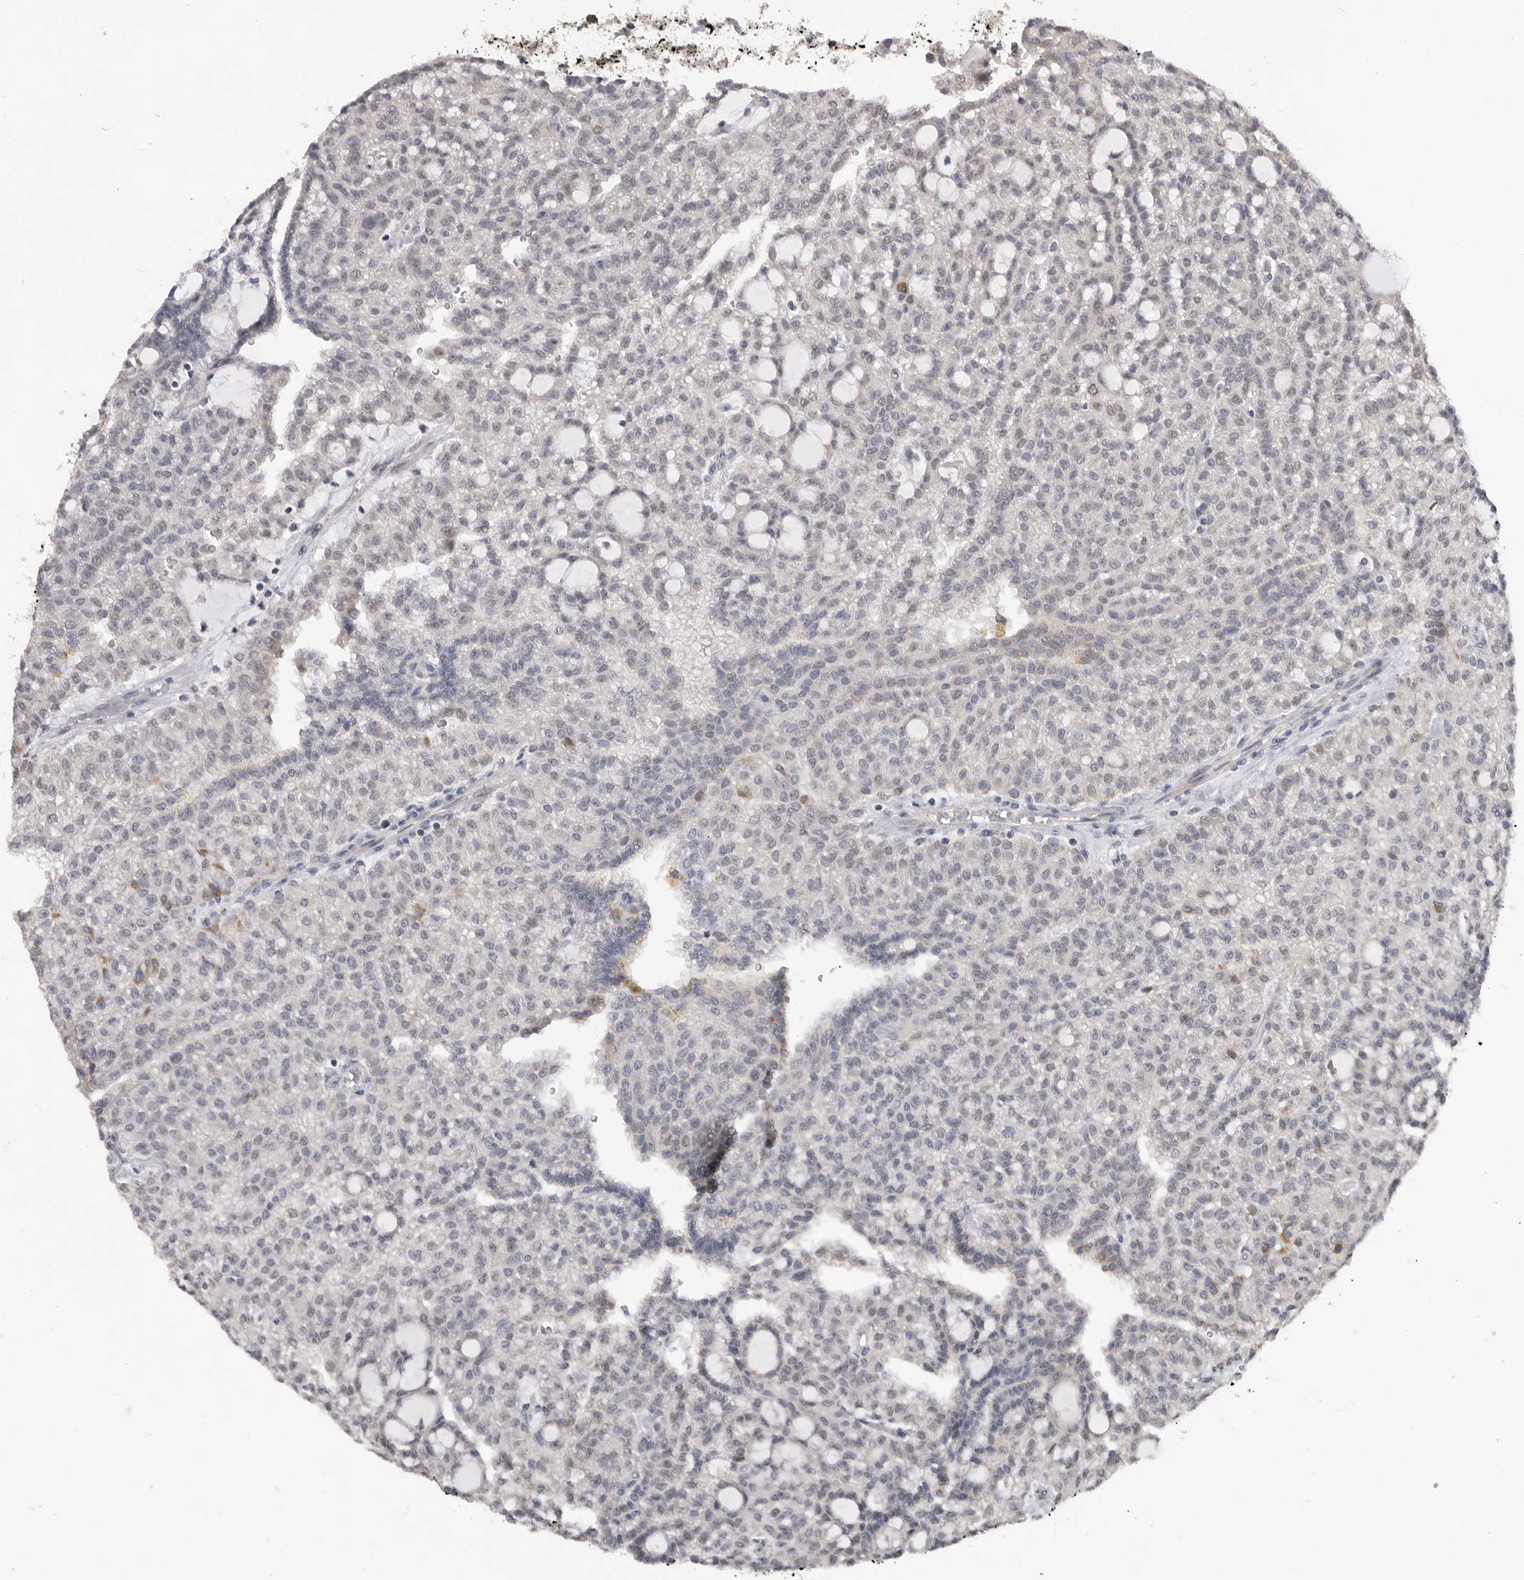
{"staining": {"intensity": "negative", "quantity": "none", "location": "none"}, "tissue": "renal cancer", "cell_type": "Tumor cells", "image_type": "cancer", "snomed": [{"axis": "morphology", "description": "Adenocarcinoma, NOS"}, {"axis": "topography", "description": "Kidney"}], "caption": "Immunohistochemical staining of adenocarcinoma (renal) demonstrates no significant expression in tumor cells.", "gene": "SMARCC1", "patient": {"sex": "male", "age": 63}}